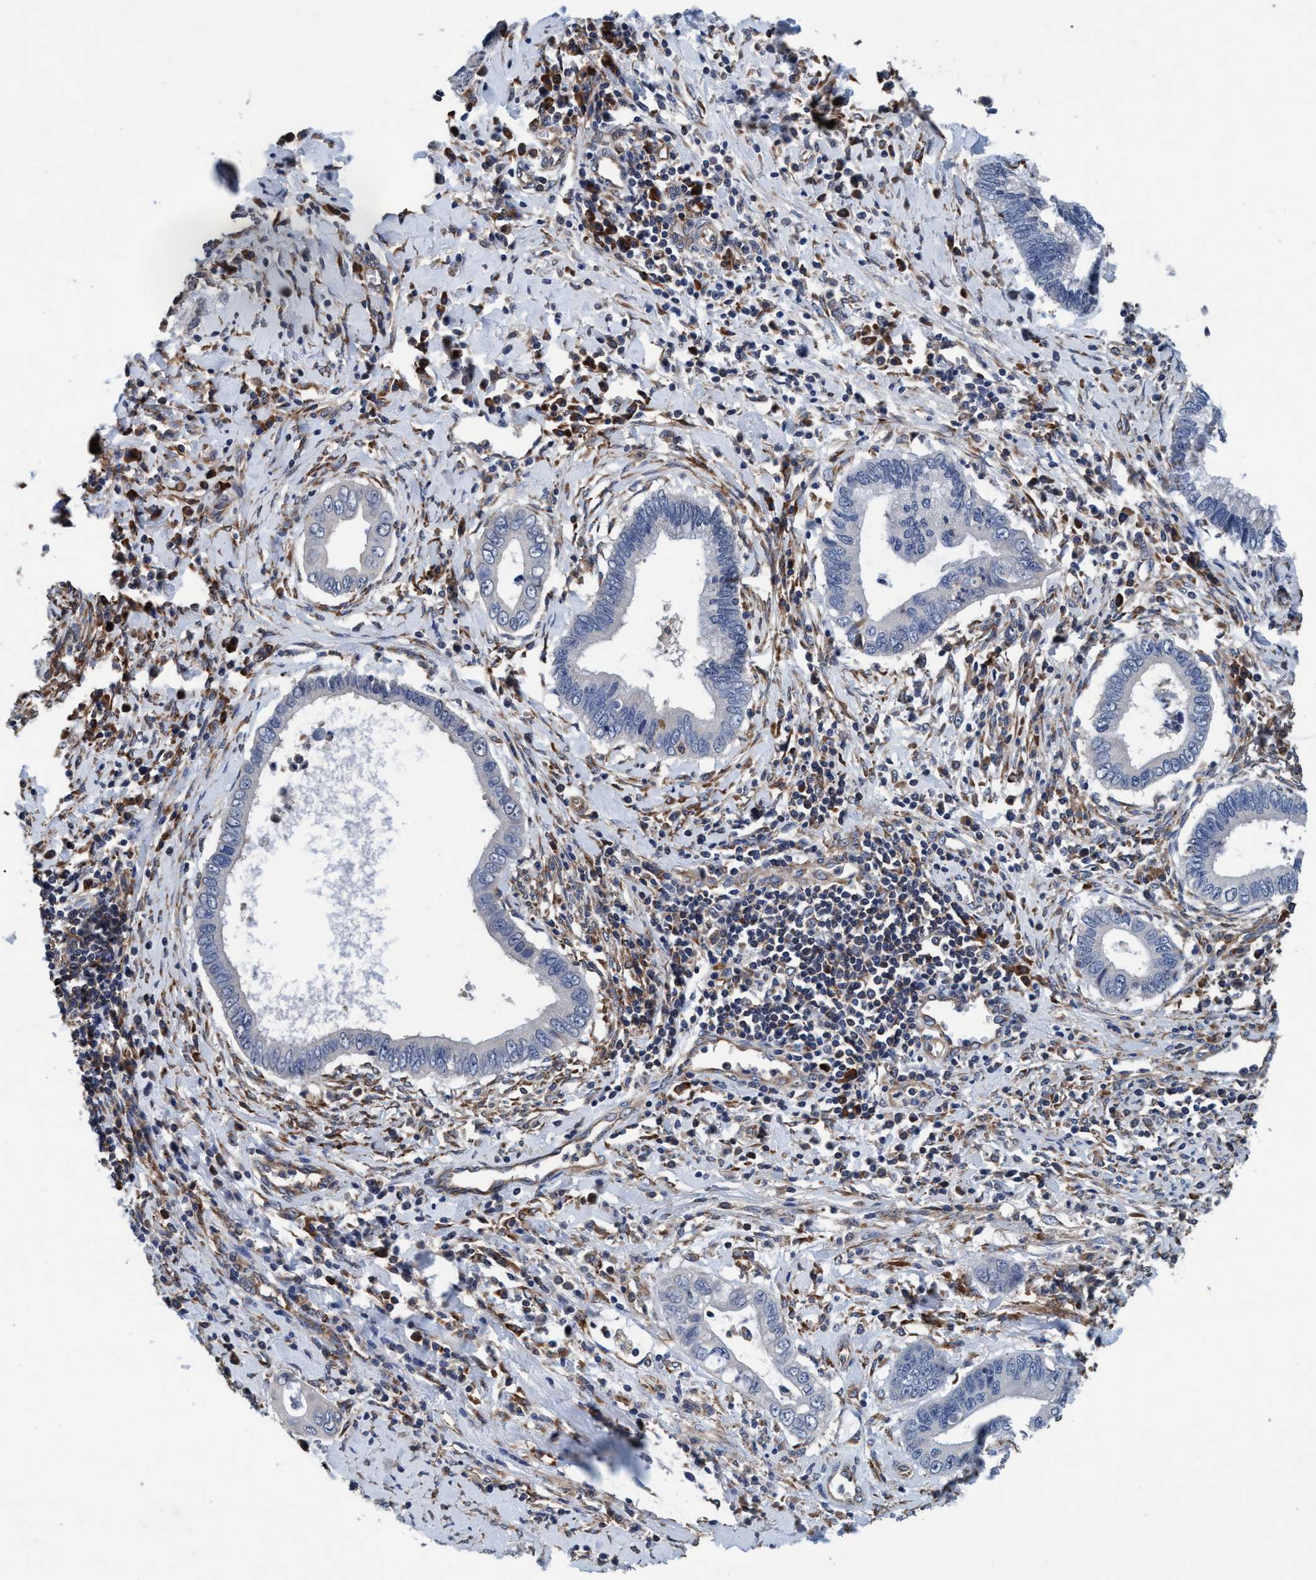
{"staining": {"intensity": "negative", "quantity": "none", "location": "none"}, "tissue": "cervical cancer", "cell_type": "Tumor cells", "image_type": "cancer", "snomed": [{"axis": "morphology", "description": "Adenocarcinoma, NOS"}, {"axis": "topography", "description": "Cervix"}], "caption": "Tumor cells are negative for protein expression in human adenocarcinoma (cervical). (DAB (3,3'-diaminobenzidine) IHC with hematoxylin counter stain).", "gene": "ENDOG", "patient": {"sex": "female", "age": 44}}